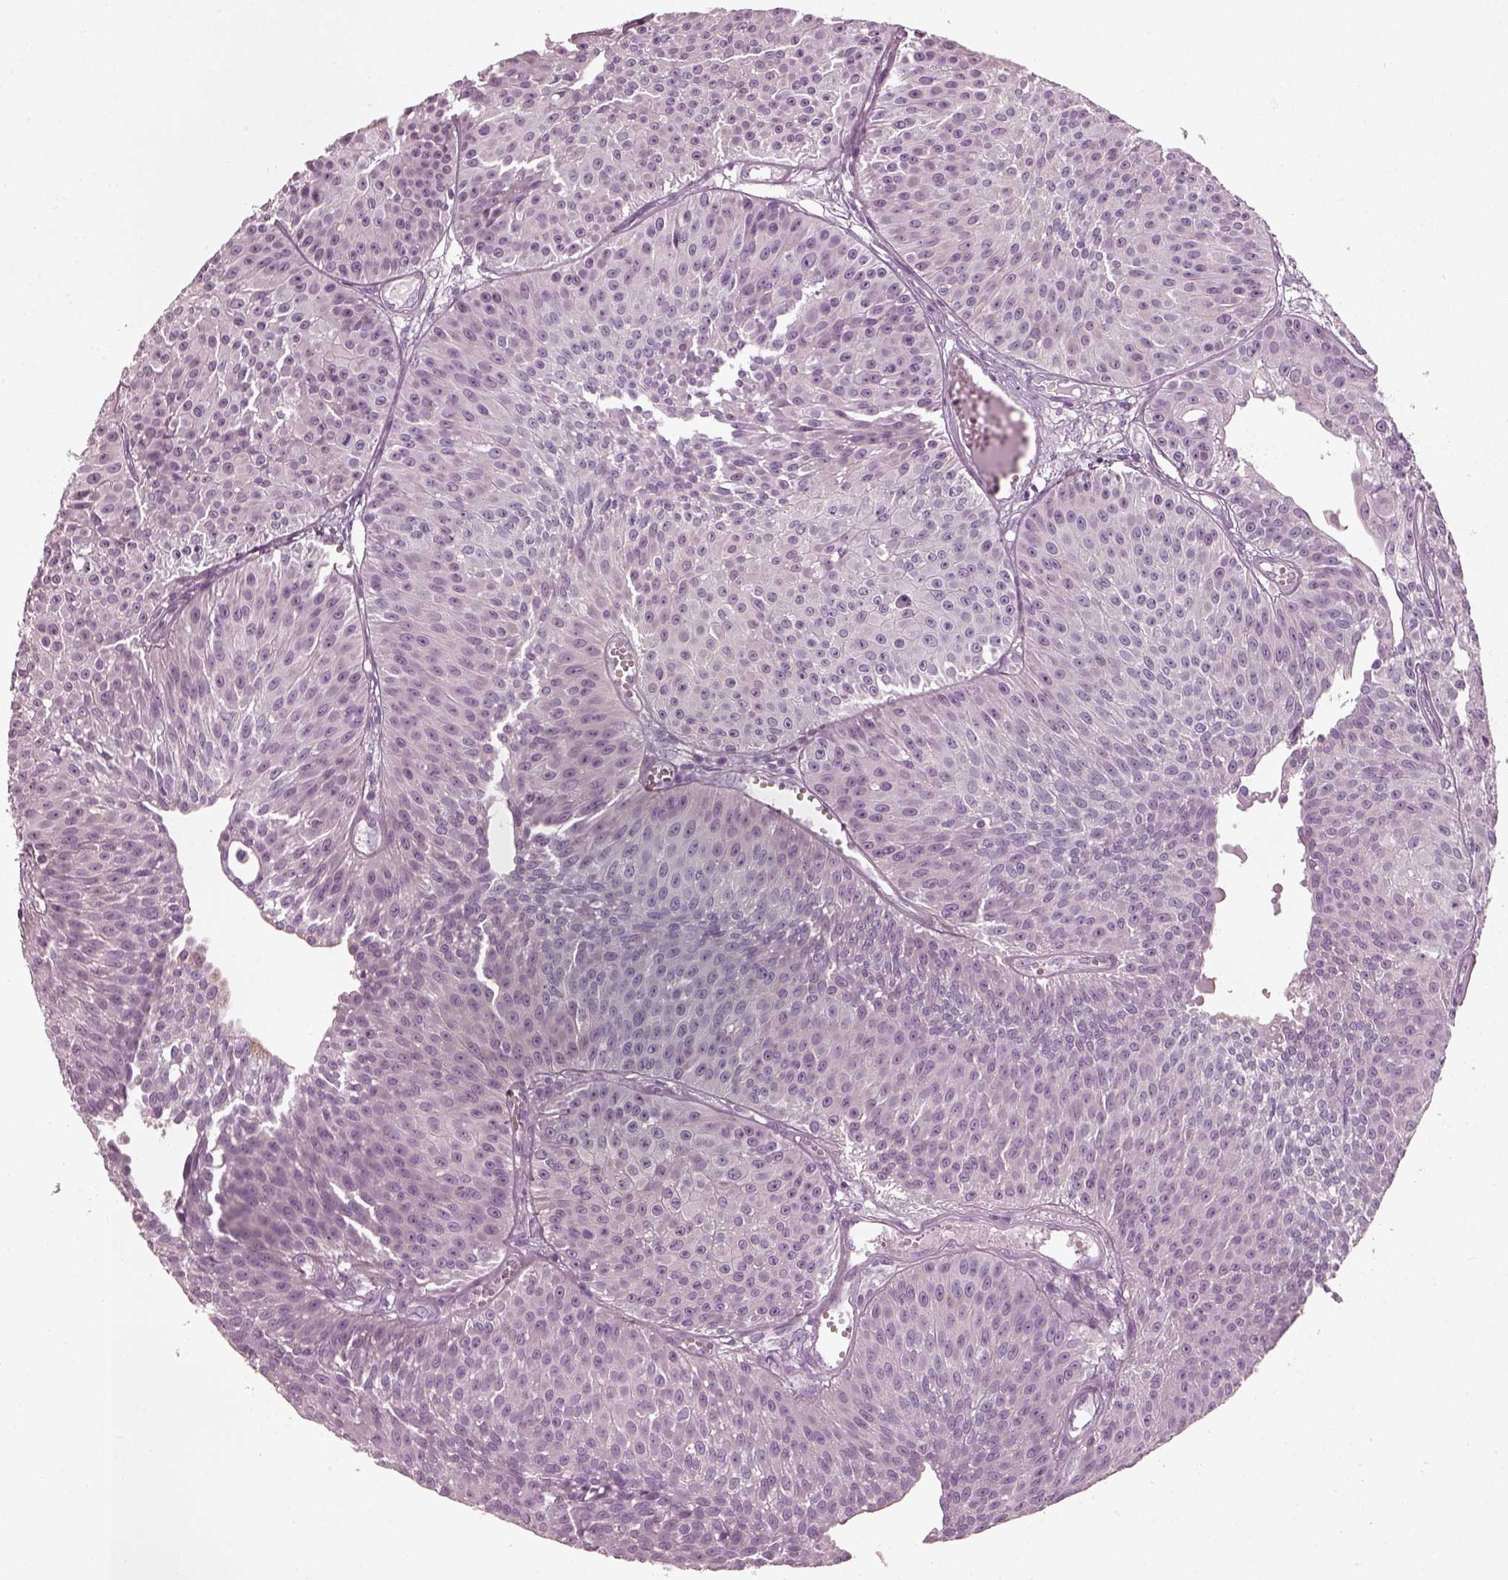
{"staining": {"intensity": "negative", "quantity": "none", "location": "none"}, "tissue": "urothelial cancer", "cell_type": "Tumor cells", "image_type": "cancer", "snomed": [{"axis": "morphology", "description": "Urothelial carcinoma, Low grade"}, {"axis": "topography", "description": "Urinary bladder"}], "caption": "Human urothelial cancer stained for a protein using immunohistochemistry (IHC) demonstrates no expression in tumor cells.", "gene": "PDC", "patient": {"sex": "male", "age": 63}}